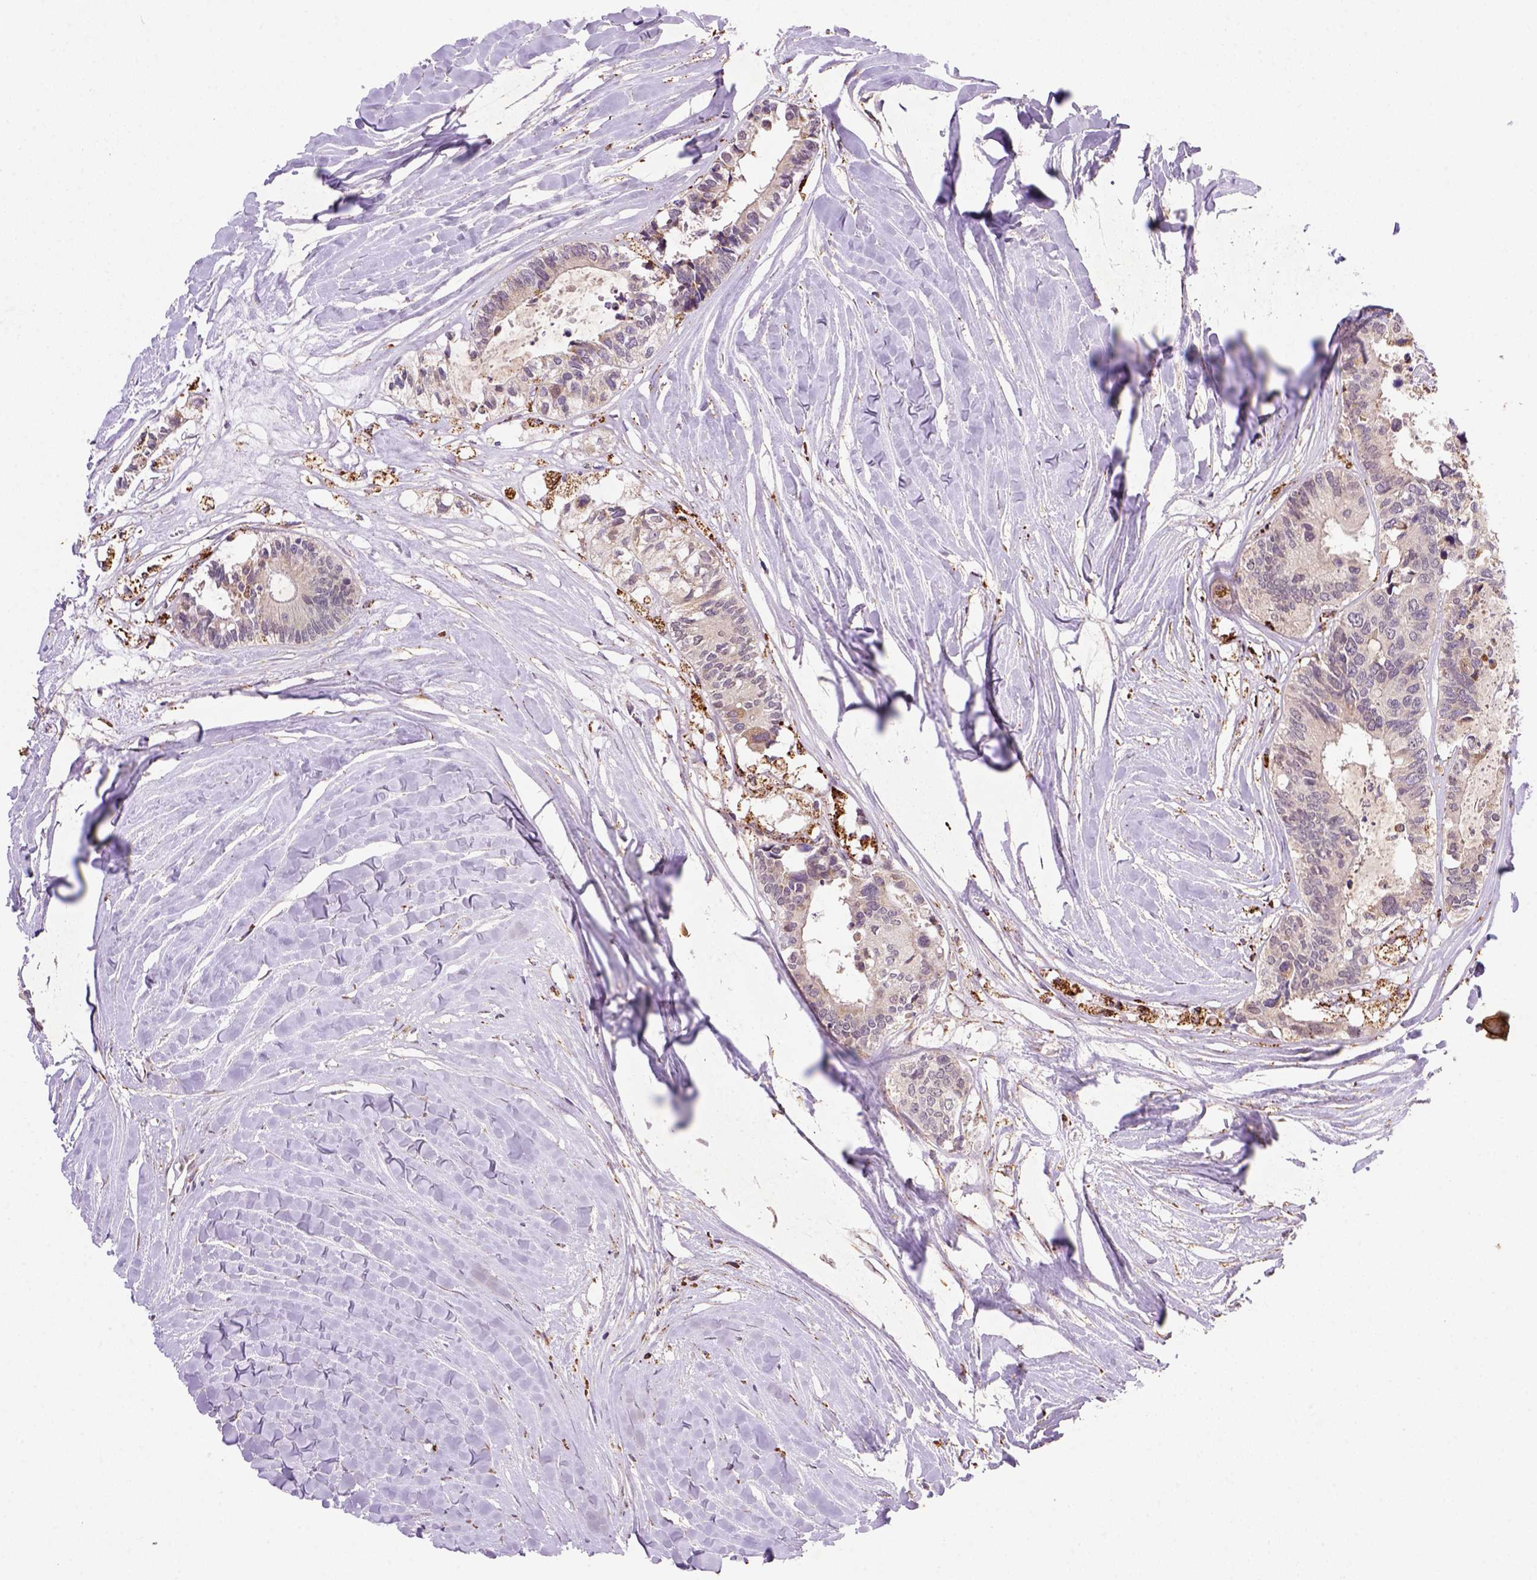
{"staining": {"intensity": "moderate", "quantity": "<25%", "location": "cytoplasmic/membranous"}, "tissue": "colorectal cancer", "cell_type": "Tumor cells", "image_type": "cancer", "snomed": [{"axis": "morphology", "description": "Adenocarcinoma, NOS"}, {"axis": "topography", "description": "Colon"}, {"axis": "topography", "description": "Rectum"}], "caption": "Immunohistochemical staining of human colorectal adenocarcinoma reveals low levels of moderate cytoplasmic/membranous protein expression in about <25% of tumor cells. (DAB (3,3'-diaminobenzidine) = brown stain, brightfield microscopy at high magnification).", "gene": "FZD7", "patient": {"sex": "male", "age": 57}}